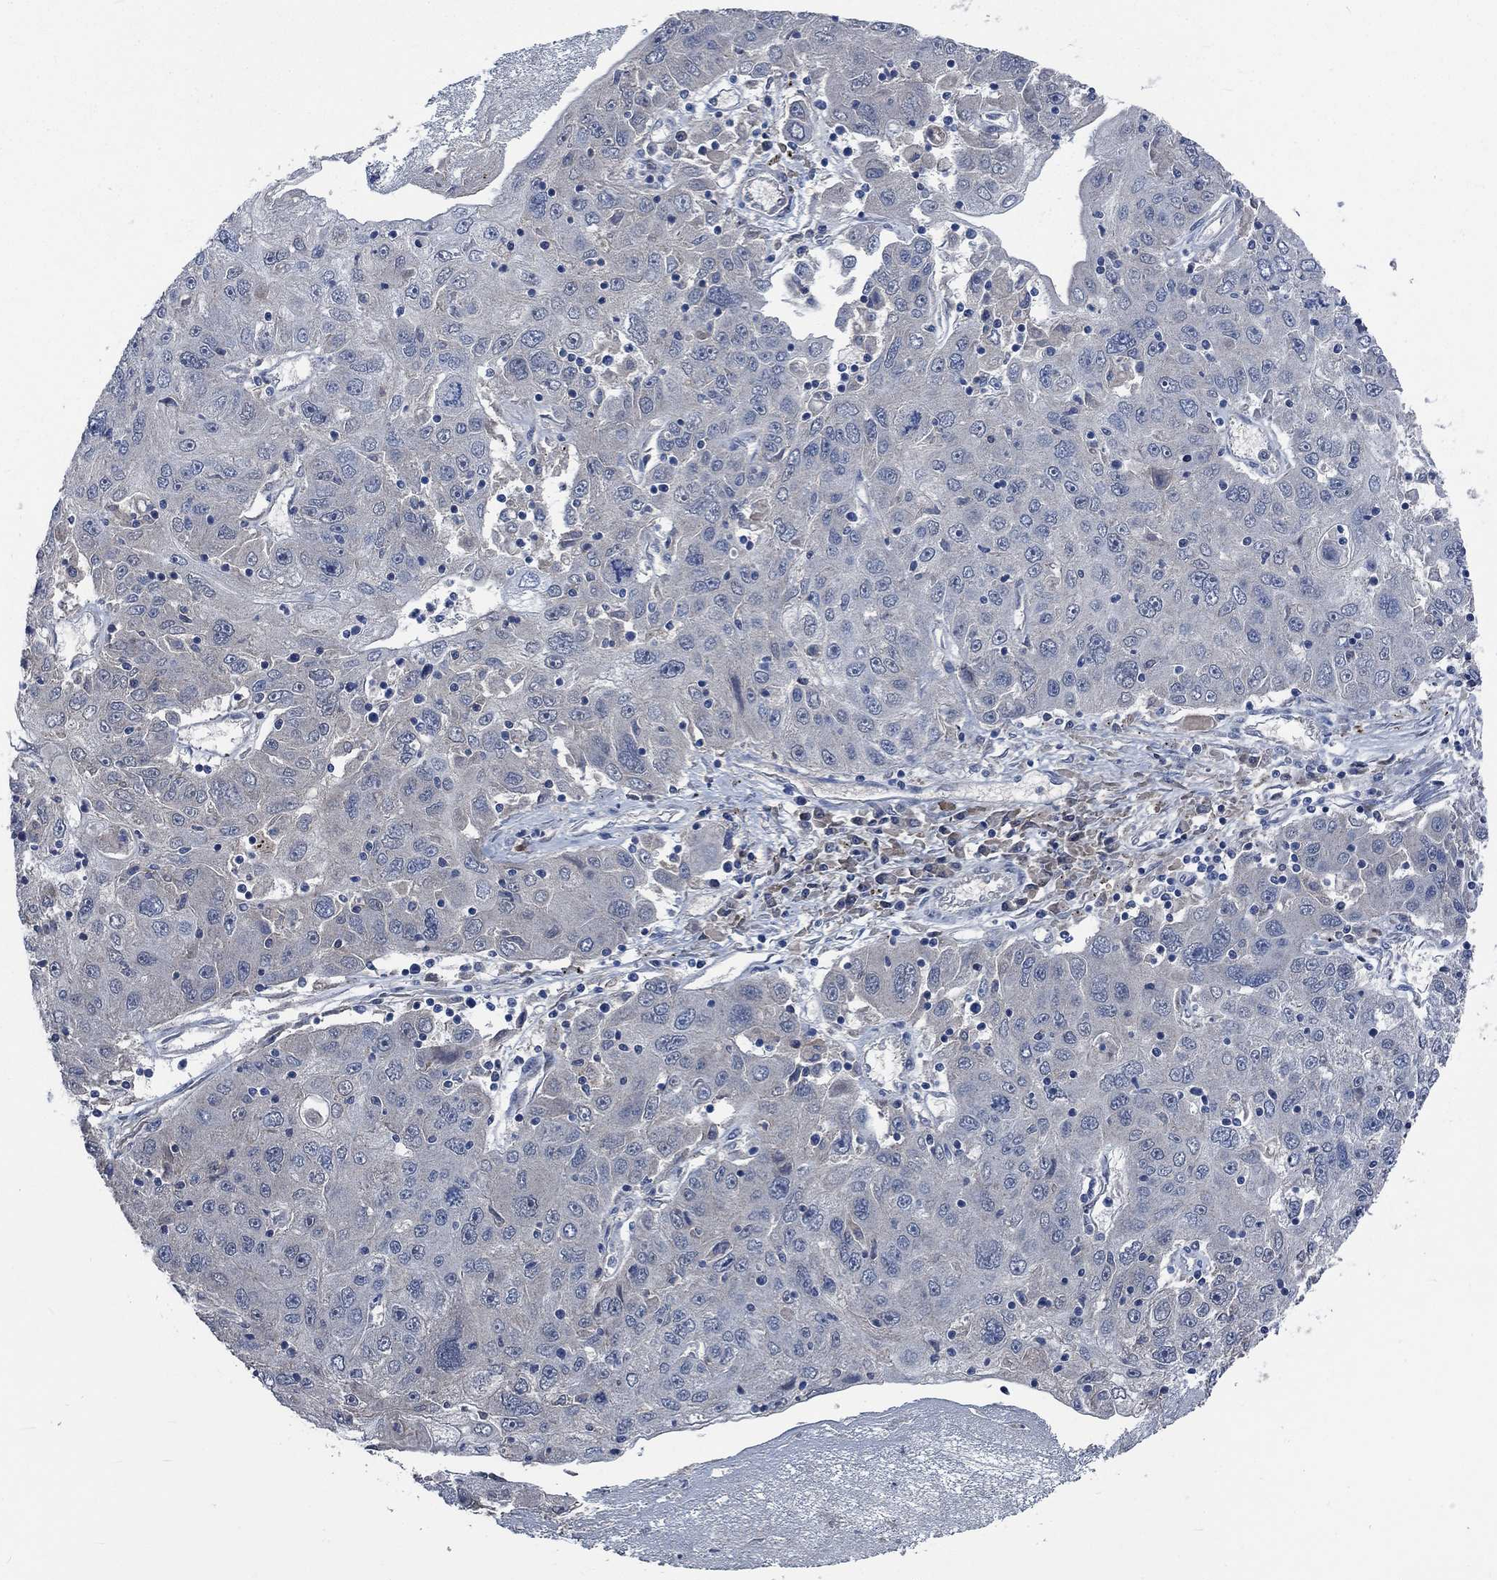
{"staining": {"intensity": "negative", "quantity": "none", "location": "none"}, "tissue": "stomach cancer", "cell_type": "Tumor cells", "image_type": "cancer", "snomed": [{"axis": "morphology", "description": "Adenocarcinoma, NOS"}, {"axis": "topography", "description": "Stomach"}], "caption": "There is no significant staining in tumor cells of adenocarcinoma (stomach).", "gene": "OBSCN", "patient": {"sex": "male", "age": 56}}